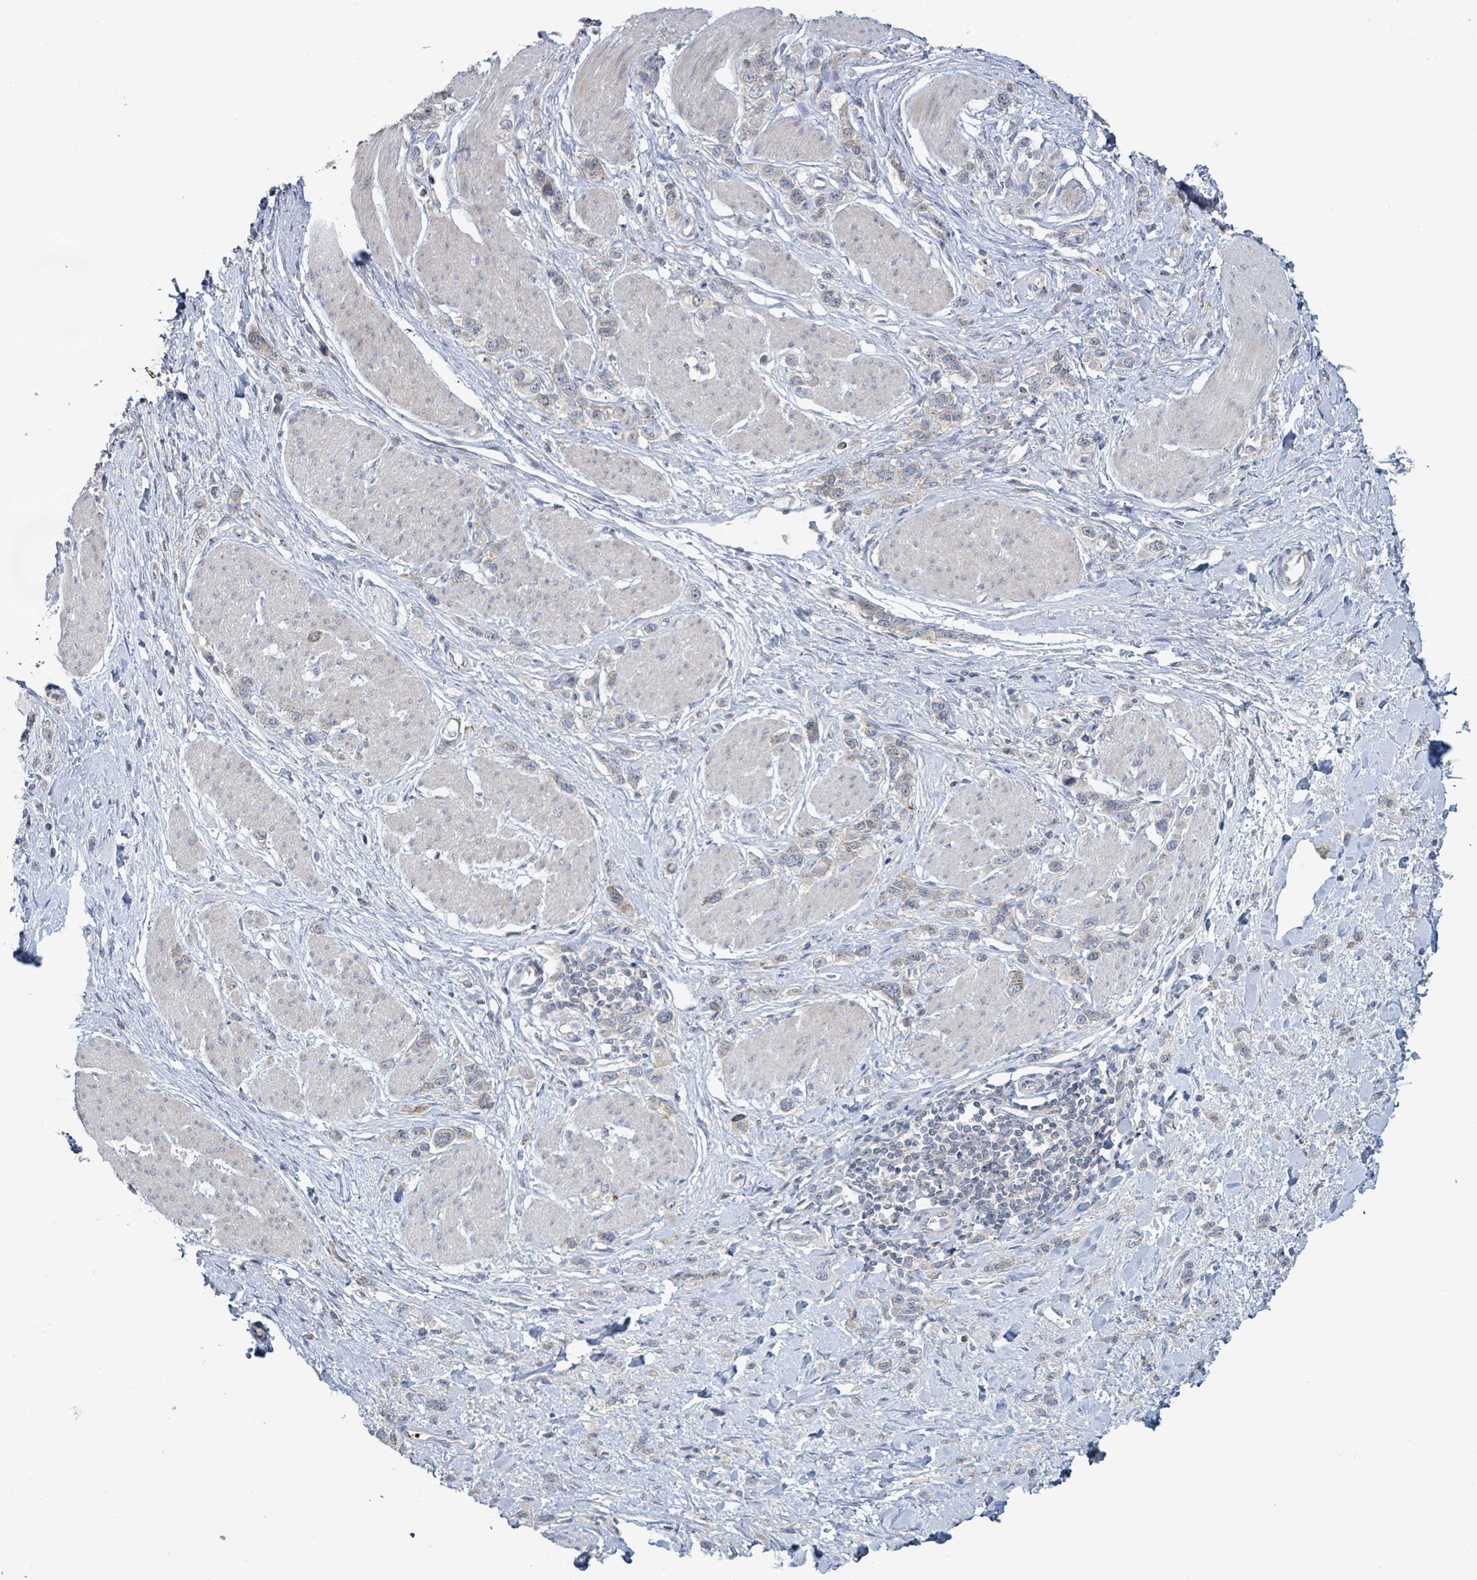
{"staining": {"intensity": "negative", "quantity": "none", "location": "none"}, "tissue": "stomach cancer", "cell_type": "Tumor cells", "image_type": "cancer", "snomed": [{"axis": "morphology", "description": "Adenocarcinoma, NOS"}, {"axis": "topography", "description": "Stomach"}], "caption": "This is a image of immunohistochemistry (IHC) staining of stomach cancer, which shows no expression in tumor cells.", "gene": "LILRA4", "patient": {"sex": "female", "age": 65}}